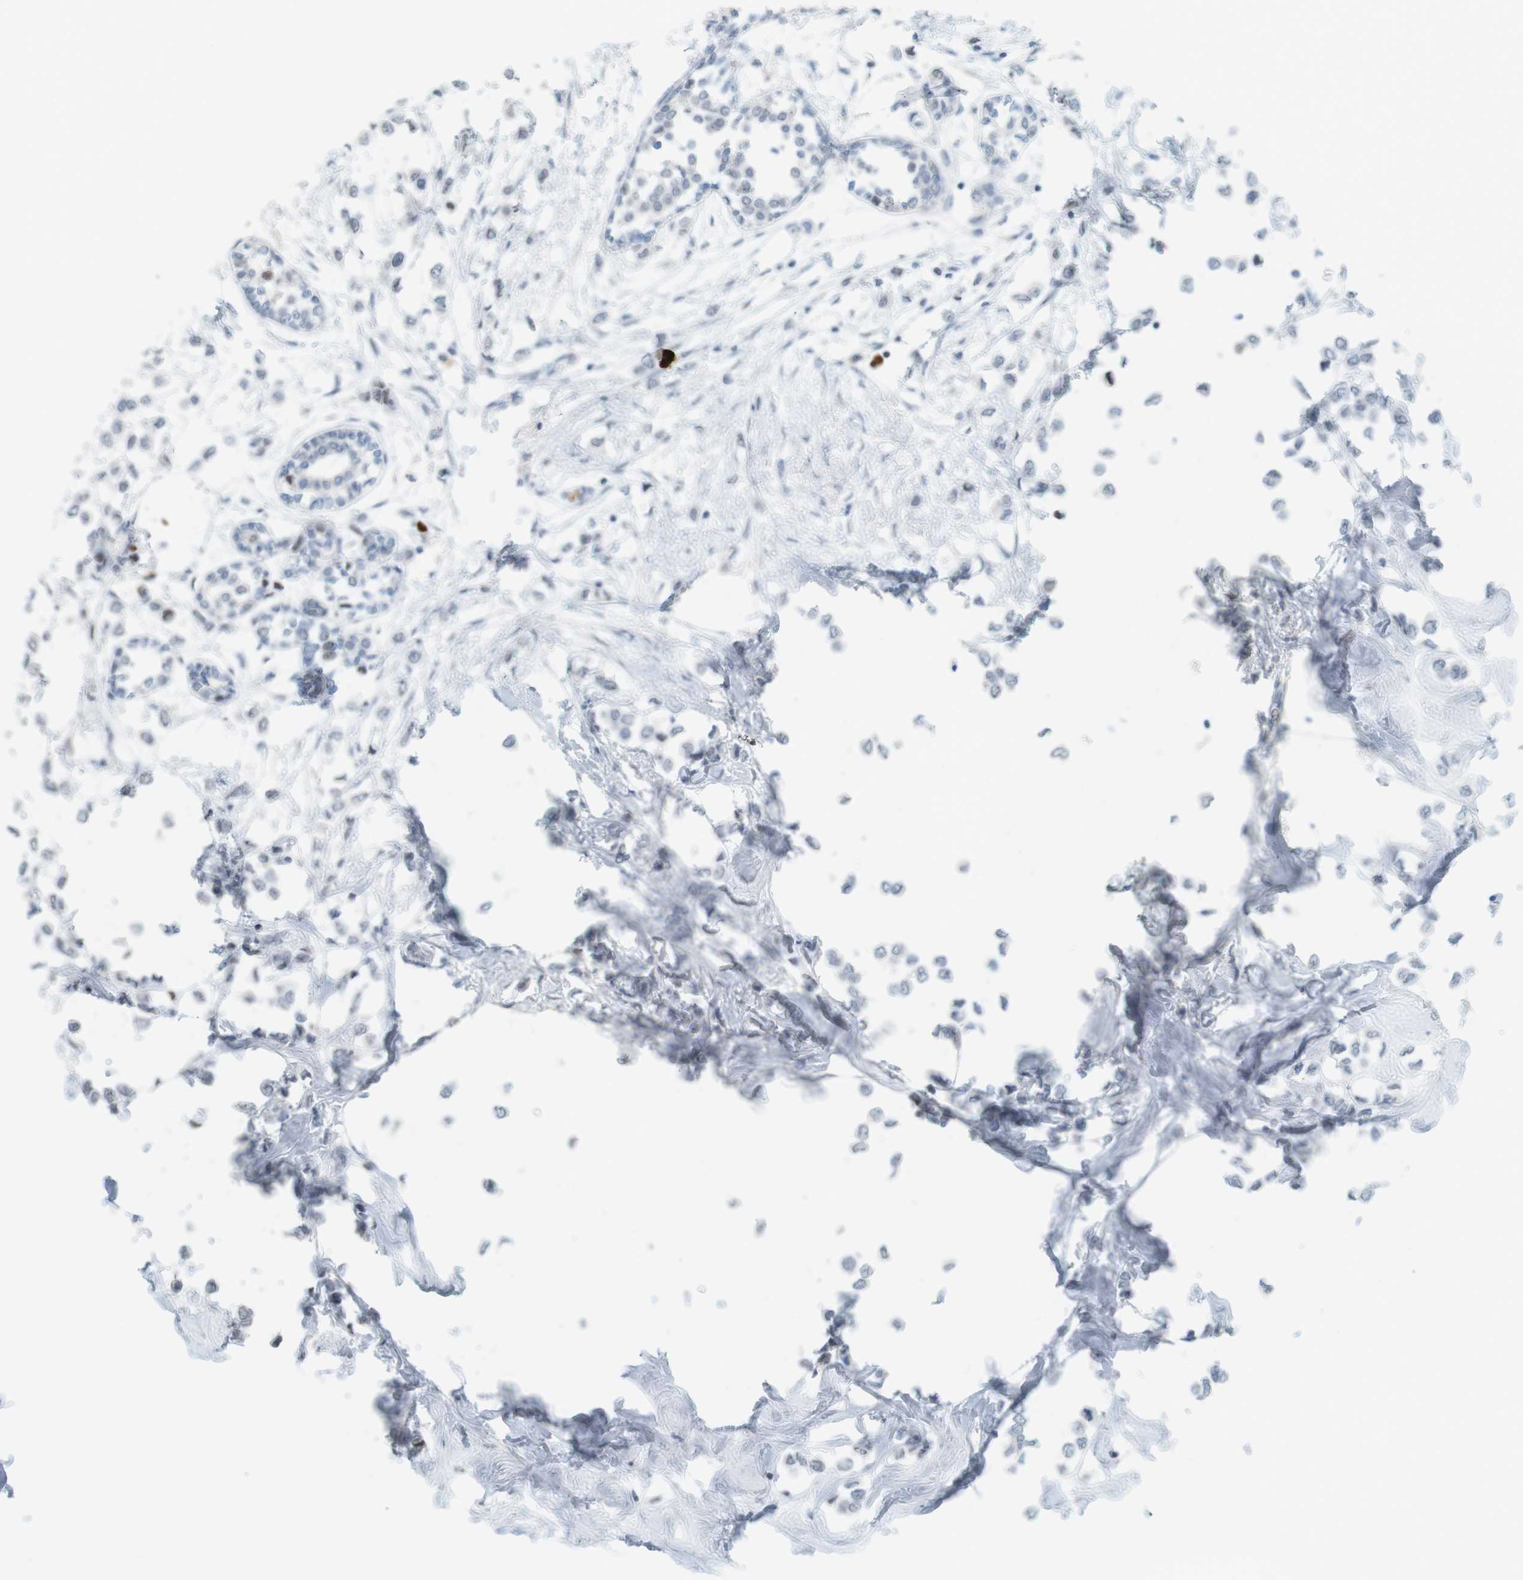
{"staining": {"intensity": "negative", "quantity": "none", "location": "none"}, "tissue": "breast cancer", "cell_type": "Tumor cells", "image_type": "cancer", "snomed": [{"axis": "morphology", "description": "Lobular carcinoma"}, {"axis": "topography", "description": "Breast"}], "caption": "An image of human breast lobular carcinoma is negative for staining in tumor cells.", "gene": "DMC1", "patient": {"sex": "female", "age": 51}}